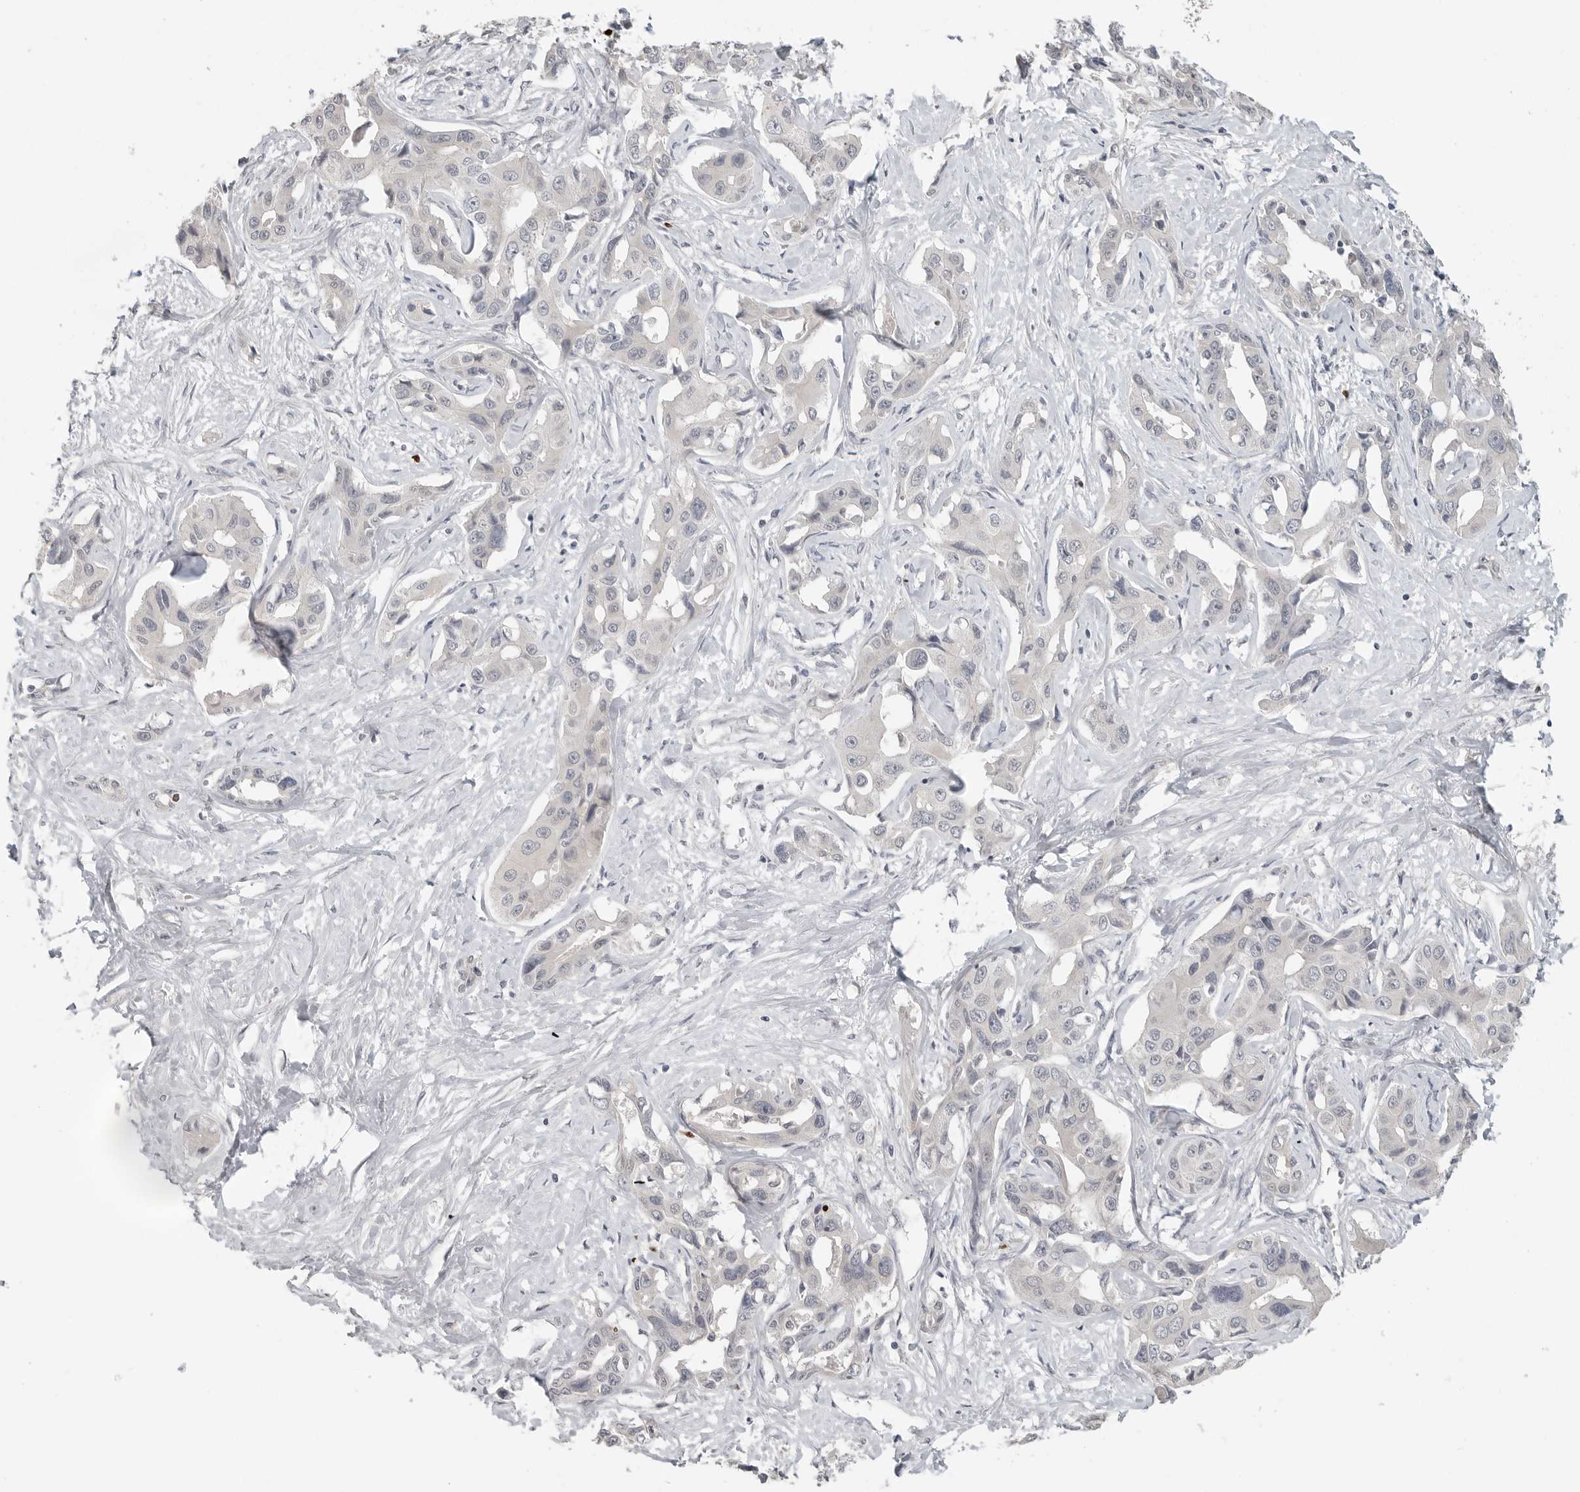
{"staining": {"intensity": "negative", "quantity": "none", "location": "none"}, "tissue": "liver cancer", "cell_type": "Tumor cells", "image_type": "cancer", "snomed": [{"axis": "morphology", "description": "Cholangiocarcinoma"}, {"axis": "topography", "description": "Liver"}], "caption": "Human liver cancer stained for a protein using immunohistochemistry displays no expression in tumor cells.", "gene": "FOXP3", "patient": {"sex": "male", "age": 59}}